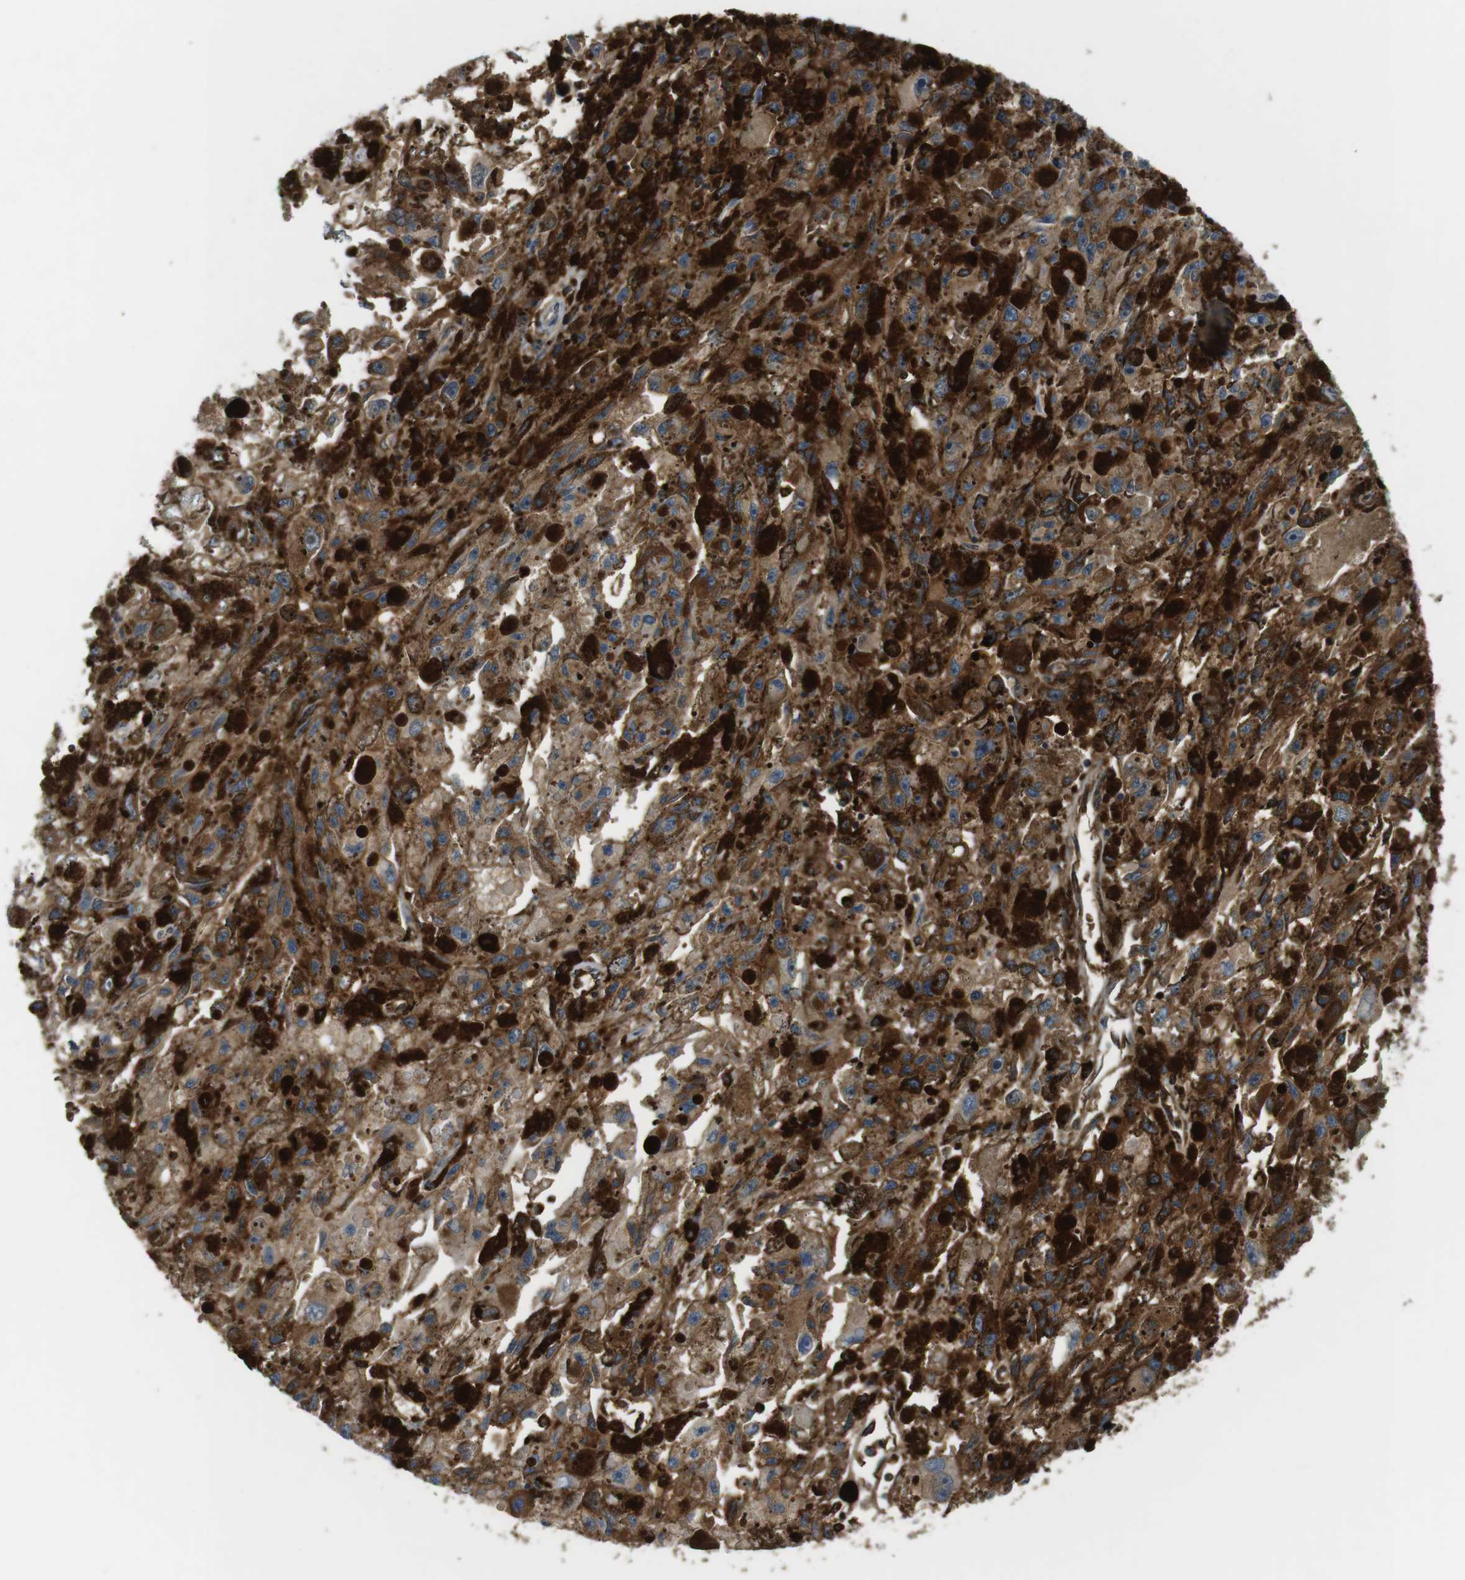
{"staining": {"intensity": "moderate", "quantity": ">75%", "location": "cytoplasmic/membranous"}, "tissue": "melanoma", "cell_type": "Tumor cells", "image_type": "cancer", "snomed": [{"axis": "morphology", "description": "Malignant melanoma, NOS"}, {"axis": "topography", "description": "Skin"}], "caption": "Protein staining shows moderate cytoplasmic/membranous positivity in approximately >75% of tumor cells in malignant melanoma.", "gene": "HLA-DRA", "patient": {"sex": "female", "age": 104}}